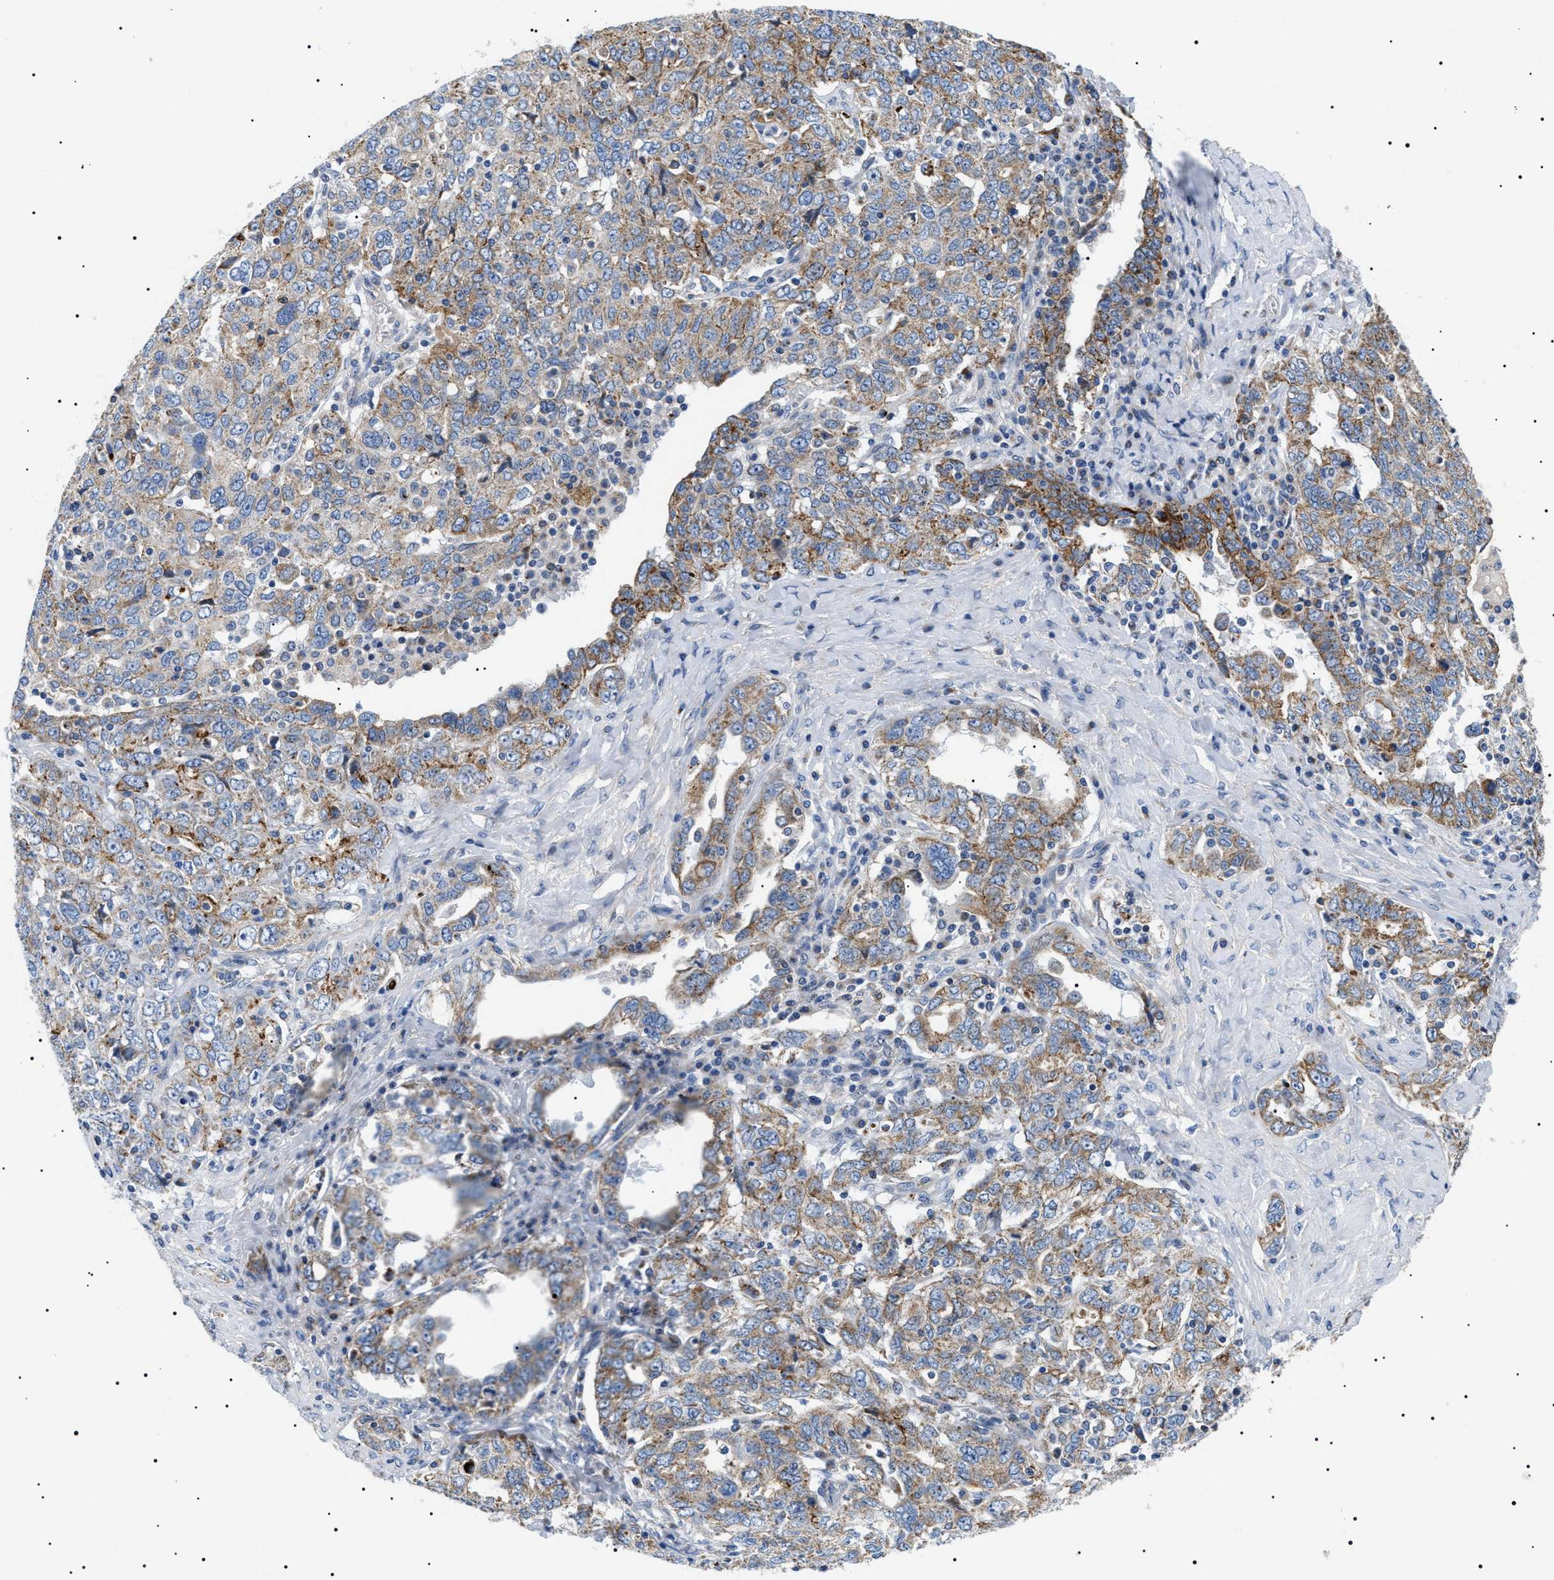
{"staining": {"intensity": "moderate", "quantity": ">75%", "location": "cytoplasmic/membranous"}, "tissue": "ovarian cancer", "cell_type": "Tumor cells", "image_type": "cancer", "snomed": [{"axis": "morphology", "description": "Carcinoma, endometroid"}, {"axis": "topography", "description": "Ovary"}], "caption": "Immunohistochemistry (IHC) micrograph of human ovarian cancer (endometroid carcinoma) stained for a protein (brown), which displays medium levels of moderate cytoplasmic/membranous positivity in approximately >75% of tumor cells.", "gene": "TMEM222", "patient": {"sex": "female", "age": 62}}